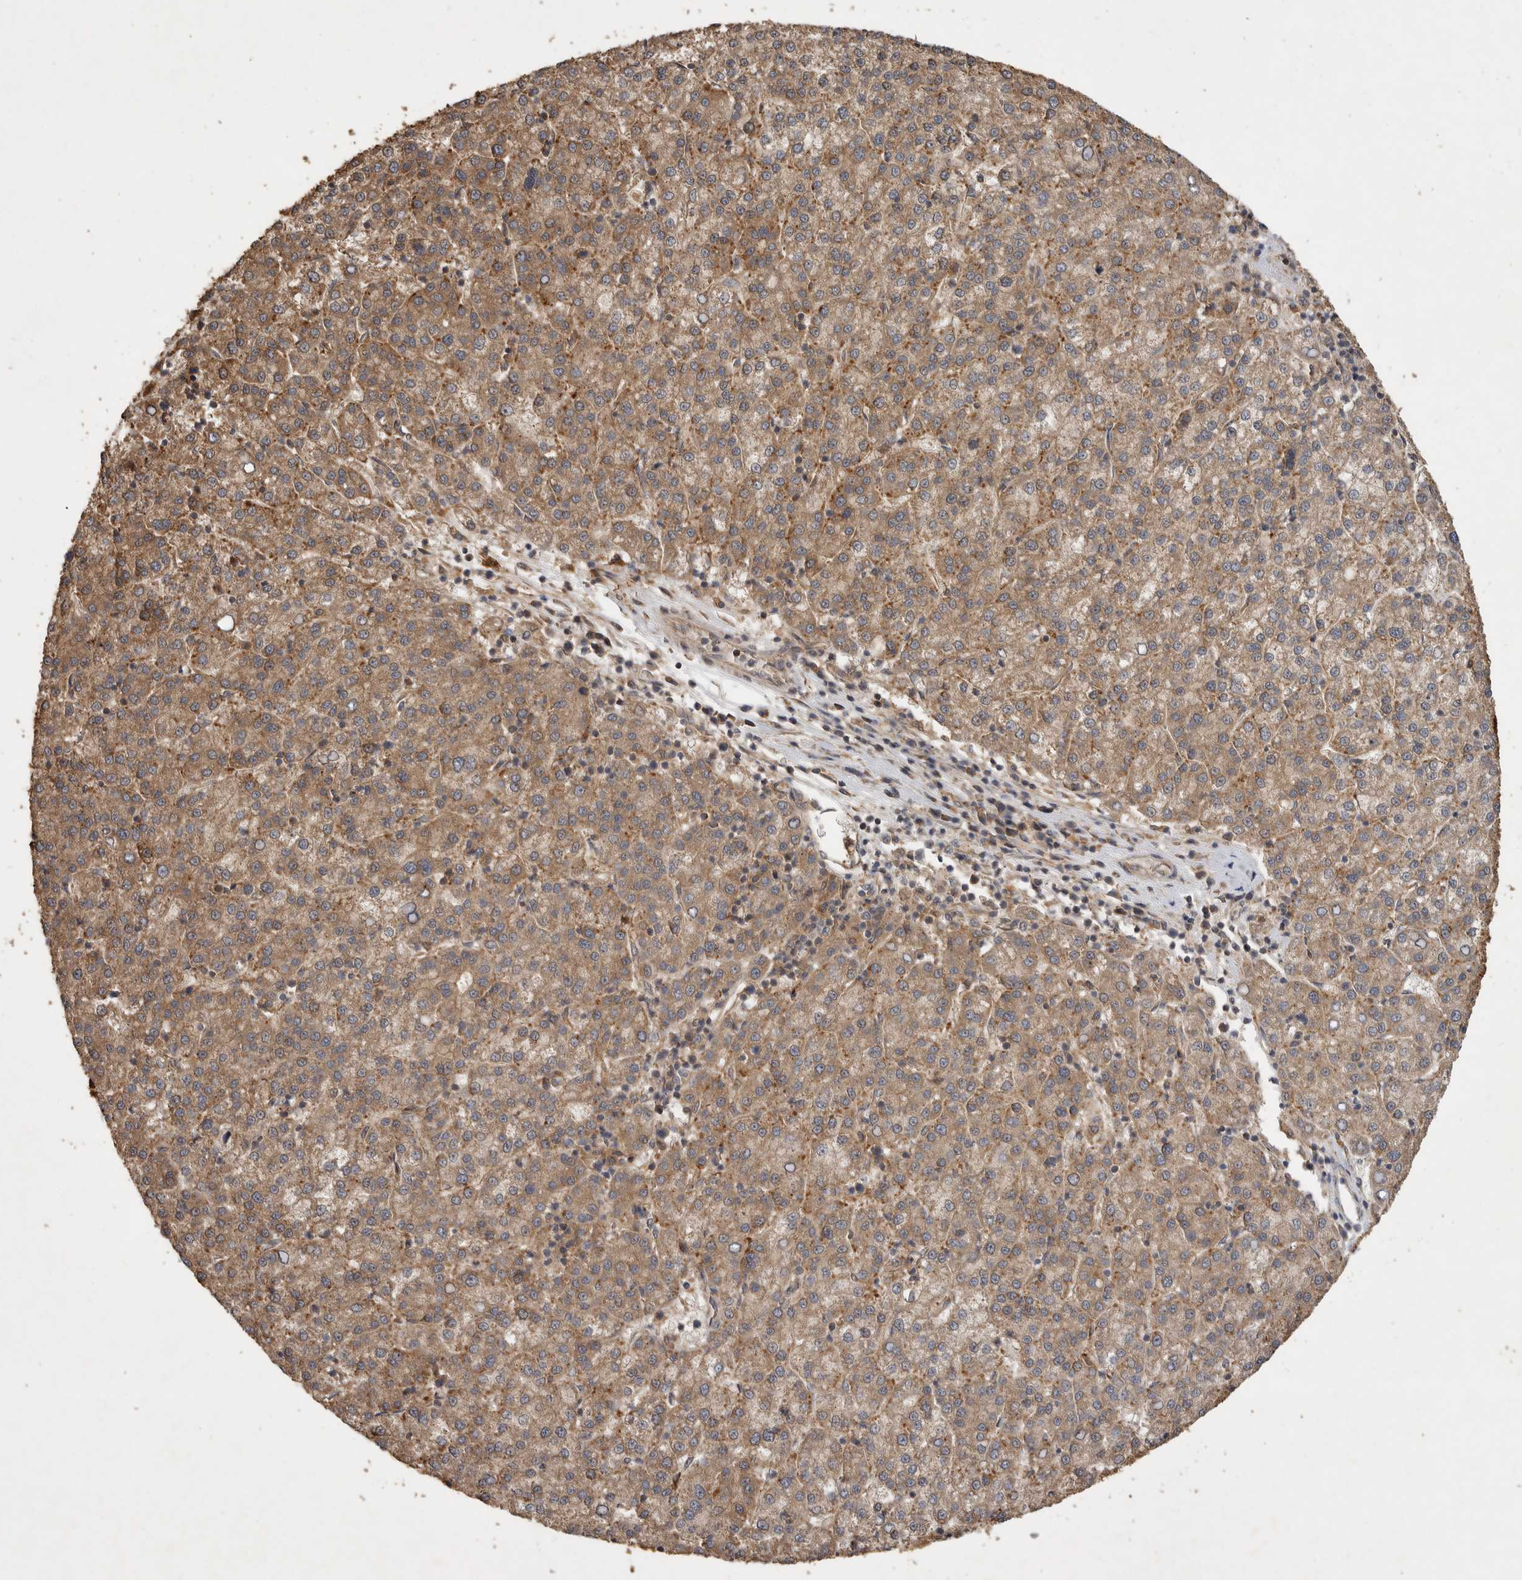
{"staining": {"intensity": "moderate", "quantity": ">75%", "location": "cytoplasmic/membranous"}, "tissue": "liver cancer", "cell_type": "Tumor cells", "image_type": "cancer", "snomed": [{"axis": "morphology", "description": "Carcinoma, Hepatocellular, NOS"}, {"axis": "topography", "description": "Liver"}], "caption": "Immunohistochemical staining of human liver cancer reveals moderate cytoplasmic/membranous protein positivity in about >75% of tumor cells.", "gene": "ZNF232", "patient": {"sex": "female", "age": 58}}